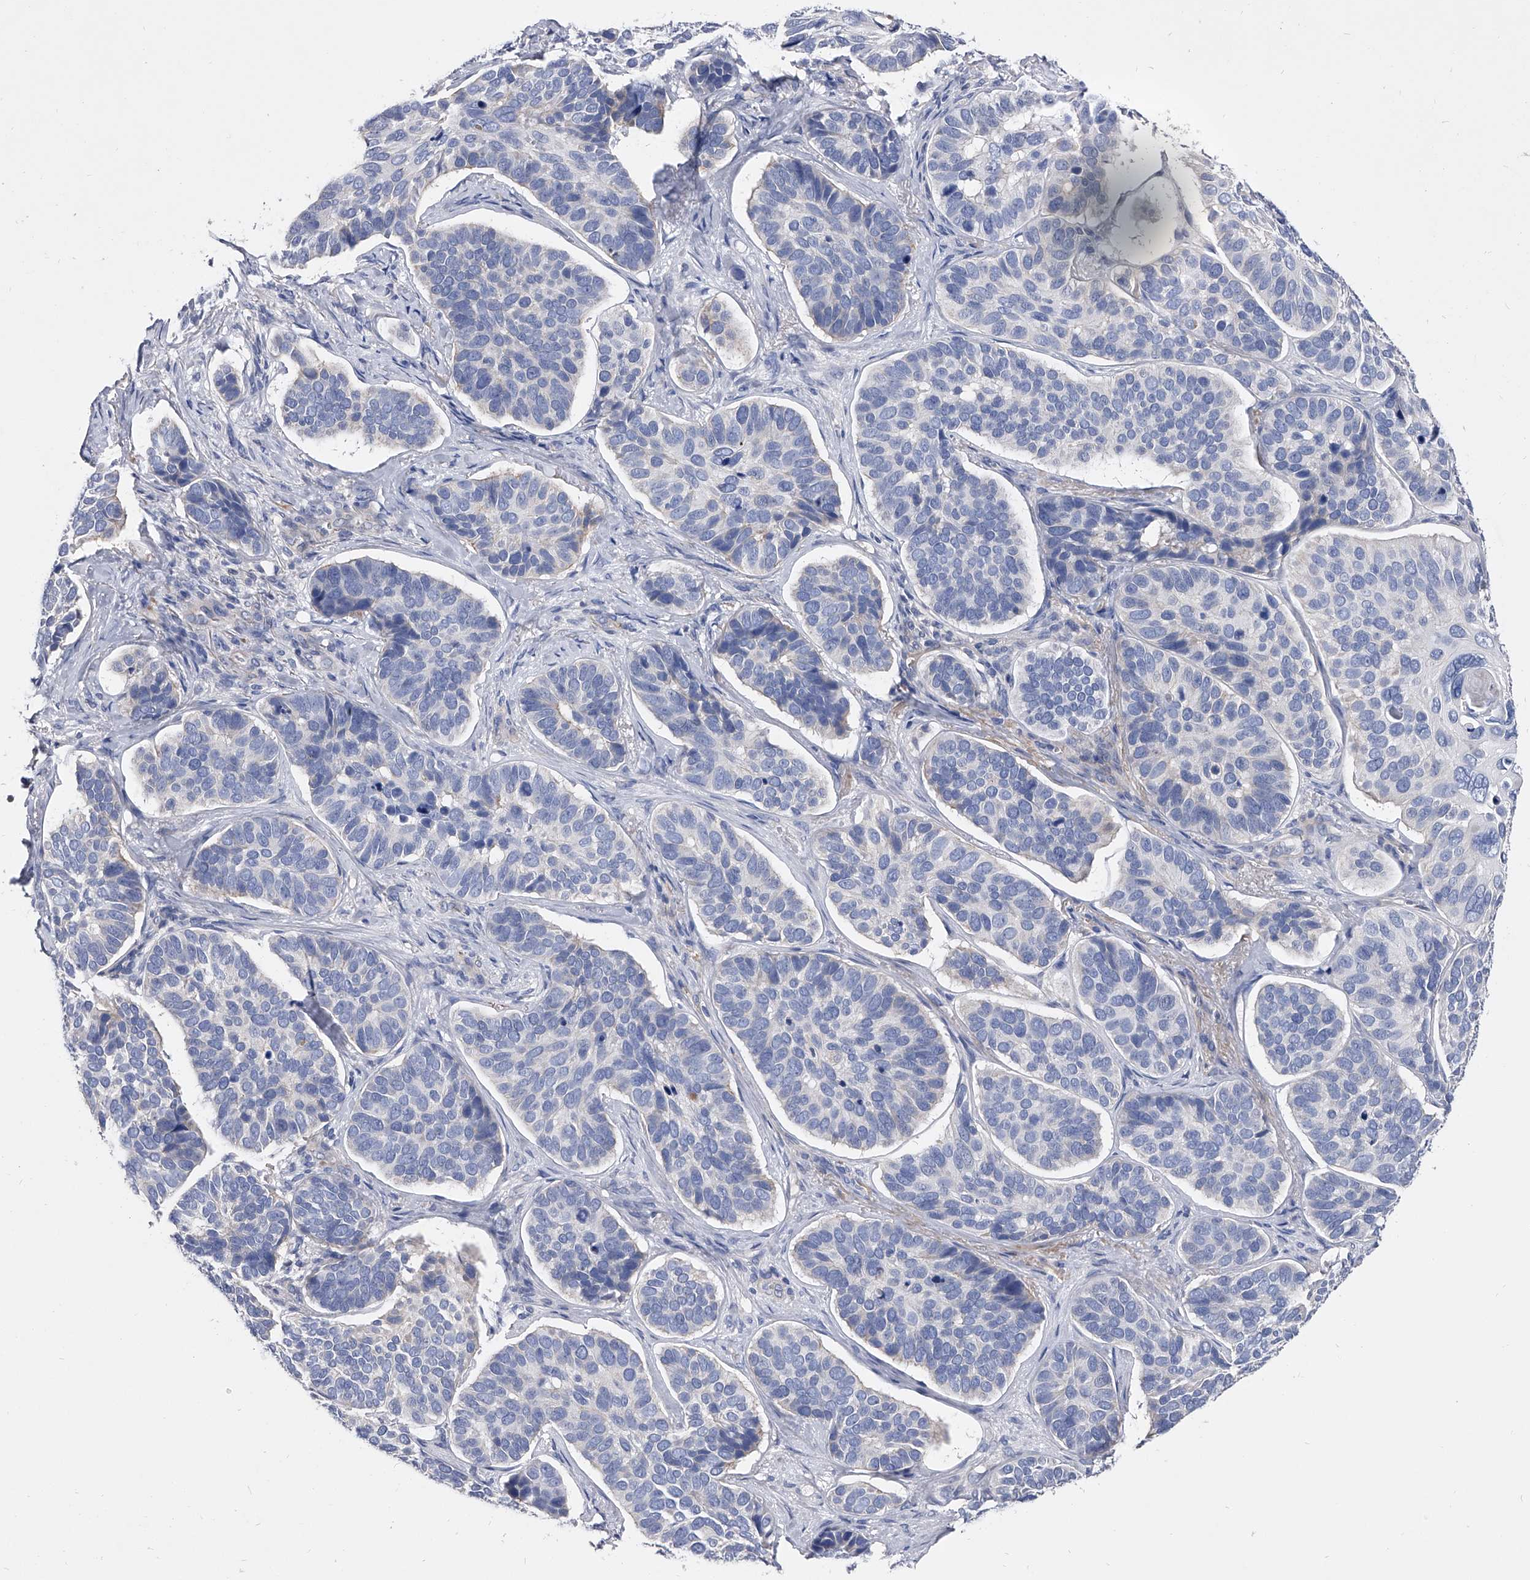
{"staining": {"intensity": "negative", "quantity": "none", "location": "none"}, "tissue": "skin cancer", "cell_type": "Tumor cells", "image_type": "cancer", "snomed": [{"axis": "morphology", "description": "Basal cell carcinoma"}, {"axis": "topography", "description": "Skin"}], "caption": "DAB (3,3'-diaminobenzidine) immunohistochemical staining of human skin cancer displays no significant expression in tumor cells.", "gene": "EFCAB7", "patient": {"sex": "male", "age": 62}}